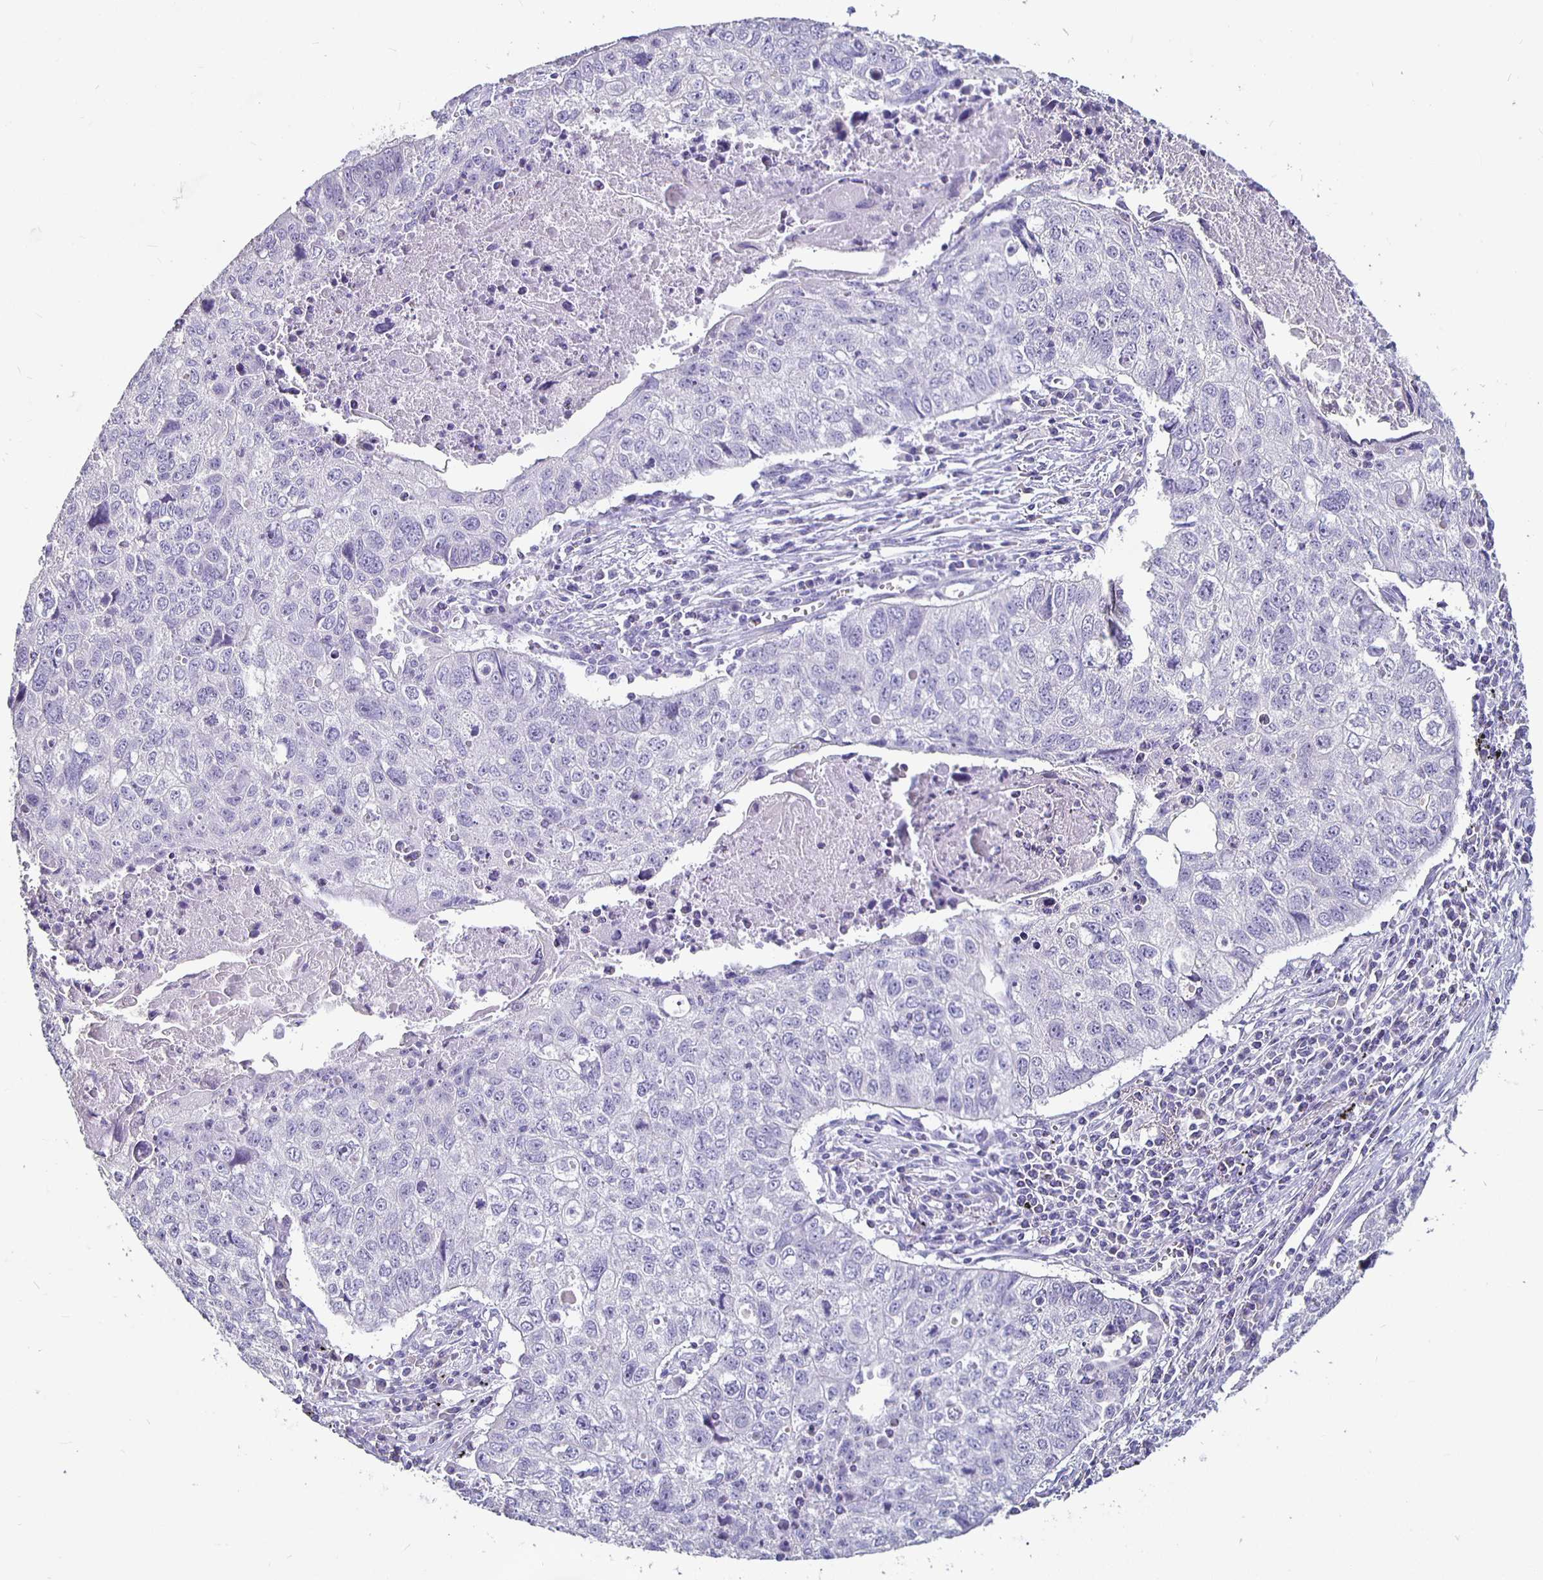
{"staining": {"intensity": "negative", "quantity": "none", "location": "none"}, "tissue": "lung cancer", "cell_type": "Tumor cells", "image_type": "cancer", "snomed": [{"axis": "morphology", "description": "Normal morphology"}, {"axis": "morphology", "description": "Aneuploidy"}, {"axis": "morphology", "description": "Squamous cell carcinoma, NOS"}, {"axis": "topography", "description": "Lymph node"}, {"axis": "topography", "description": "Lung"}], "caption": "Lung aneuploidy was stained to show a protein in brown. There is no significant positivity in tumor cells.", "gene": "GPX4", "patient": {"sex": "female", "age": 76}}